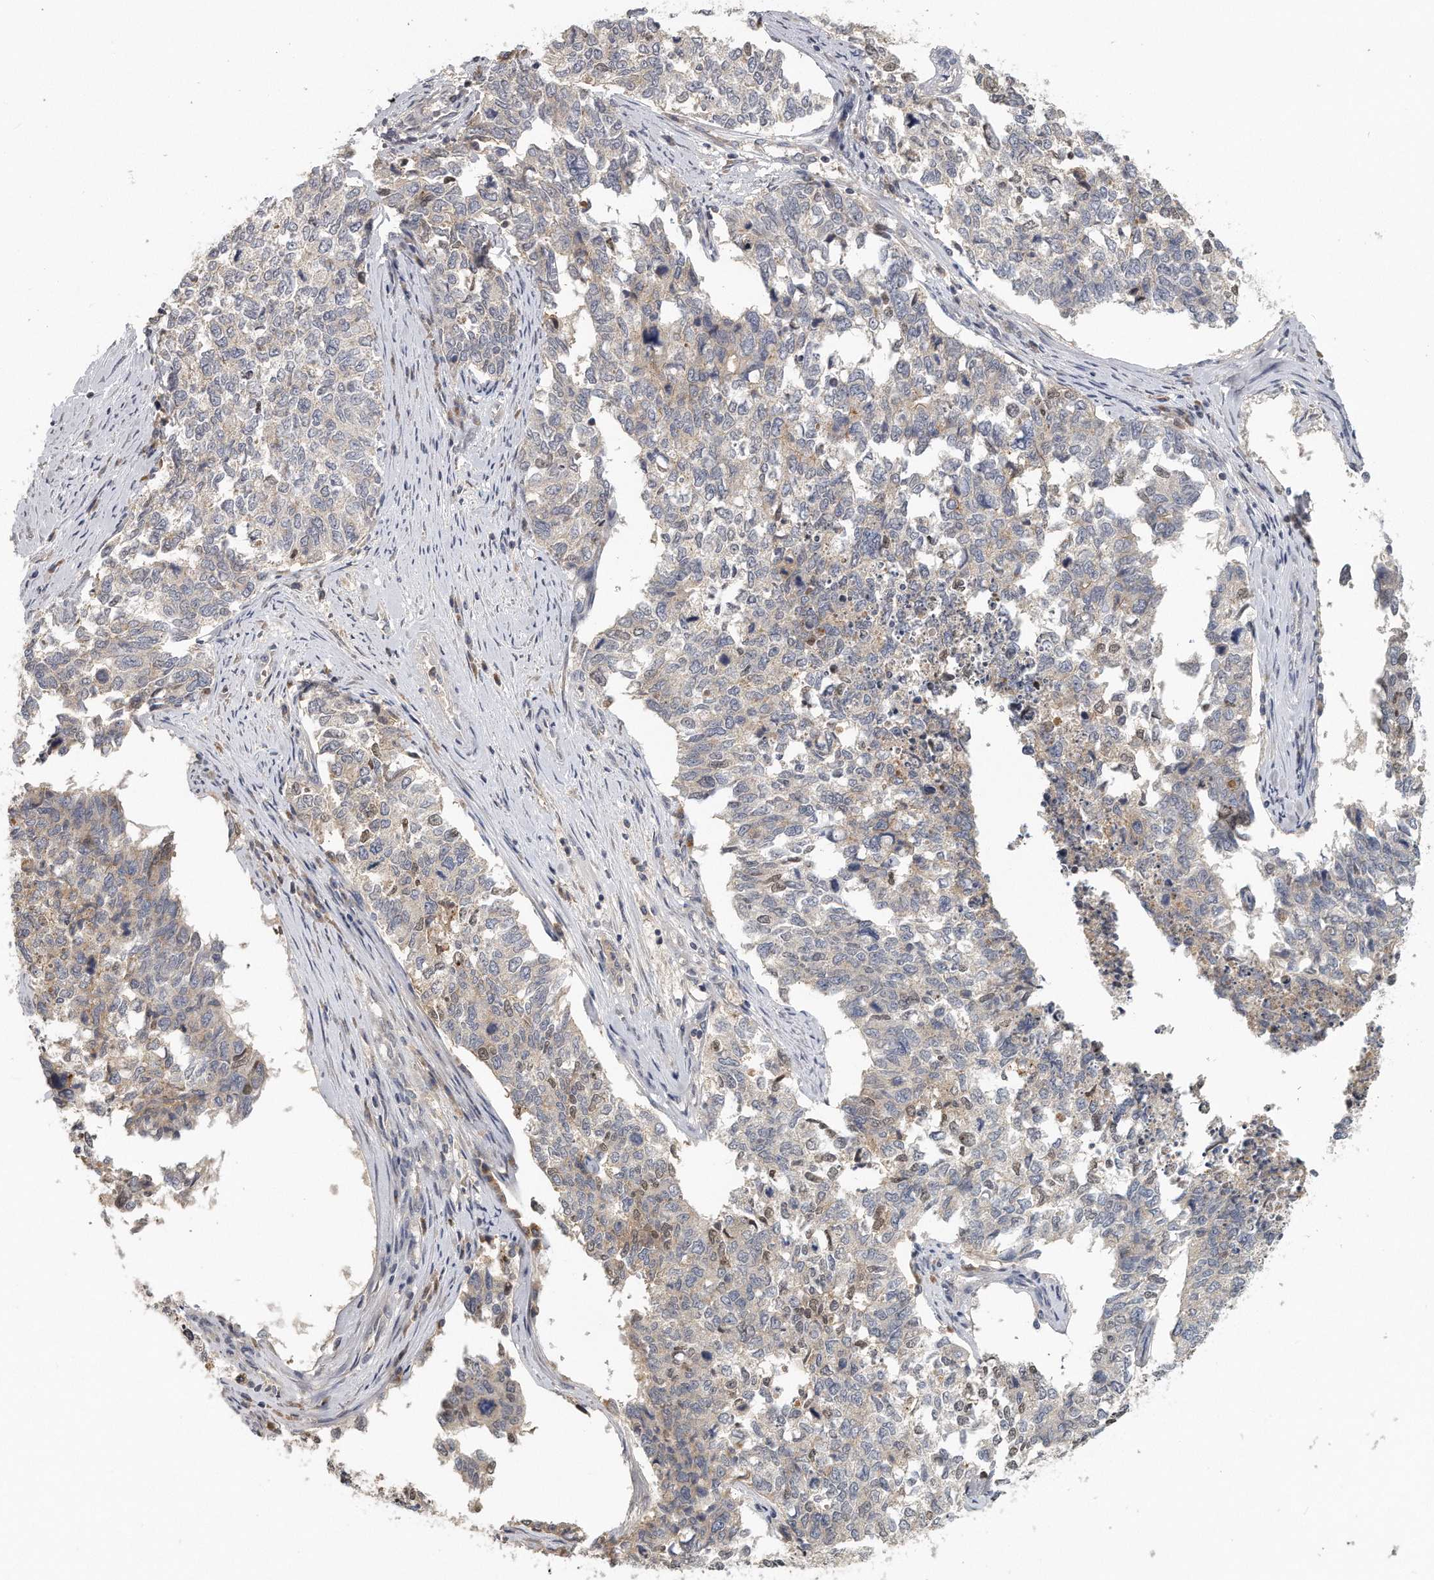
{"staining": {"intensity": "weak", "quantity": "<25%", "location": "cytoplasmic/membranous"}, "tissue": "cervical cancer", "cell_type": "Tumor cells", "image_type": "cancer", "snomed": [{"axis": "morphology", "description": "Squamous cell carcinoma, NOS"}, {"axis": "topography", "description": "Cervix"}], "caption": "DAB immunohistochemical staining of human cervical cancer (squamous cell carcinoma) shows no significant positivity in tumor cells.", "gene": "TRAPPC14", "patient": {"sex": "female", "age": 63}}